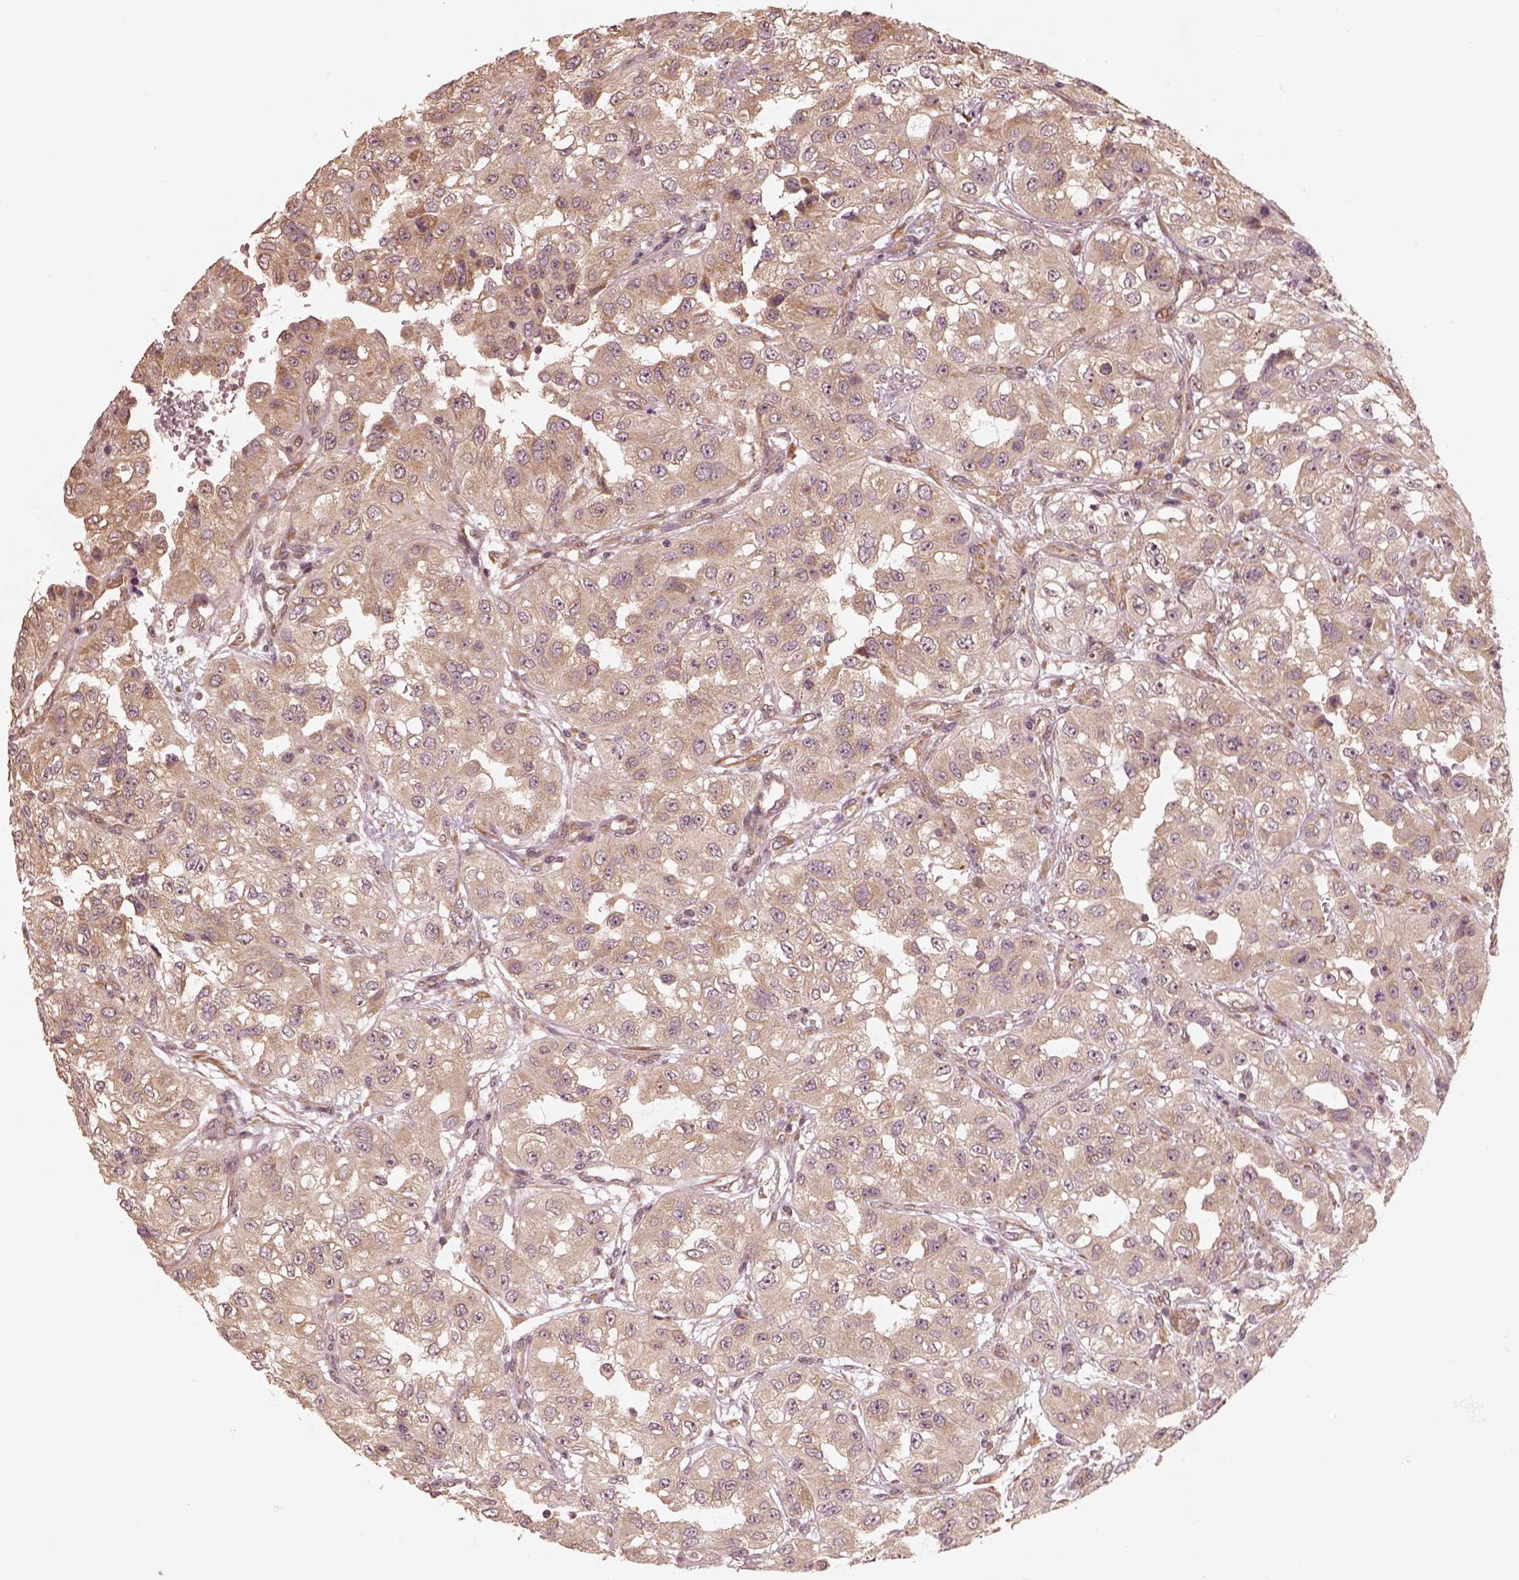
{"staining": {"intensity": "weak", "quantity": ">75%", "location": "cytoplasmic/membranous"}, "tissue": "renal cancer", "cell_type": "Tumor cells", "image_type": "cancer", "snomed": [{"axis": "morphology", "description": "Adenocarcinoma, NOS"}, {"axis": "topography", "description": "Kidney"}], "caption": "There is low levels of weak cytoplasmic/membranous expression in tumor cells of renal adenocarcinoma, as demonstrated by immunohistochemical staining (brown color).", "gene": "RPS5", "patient": {"sex": "male", "age": 64}}